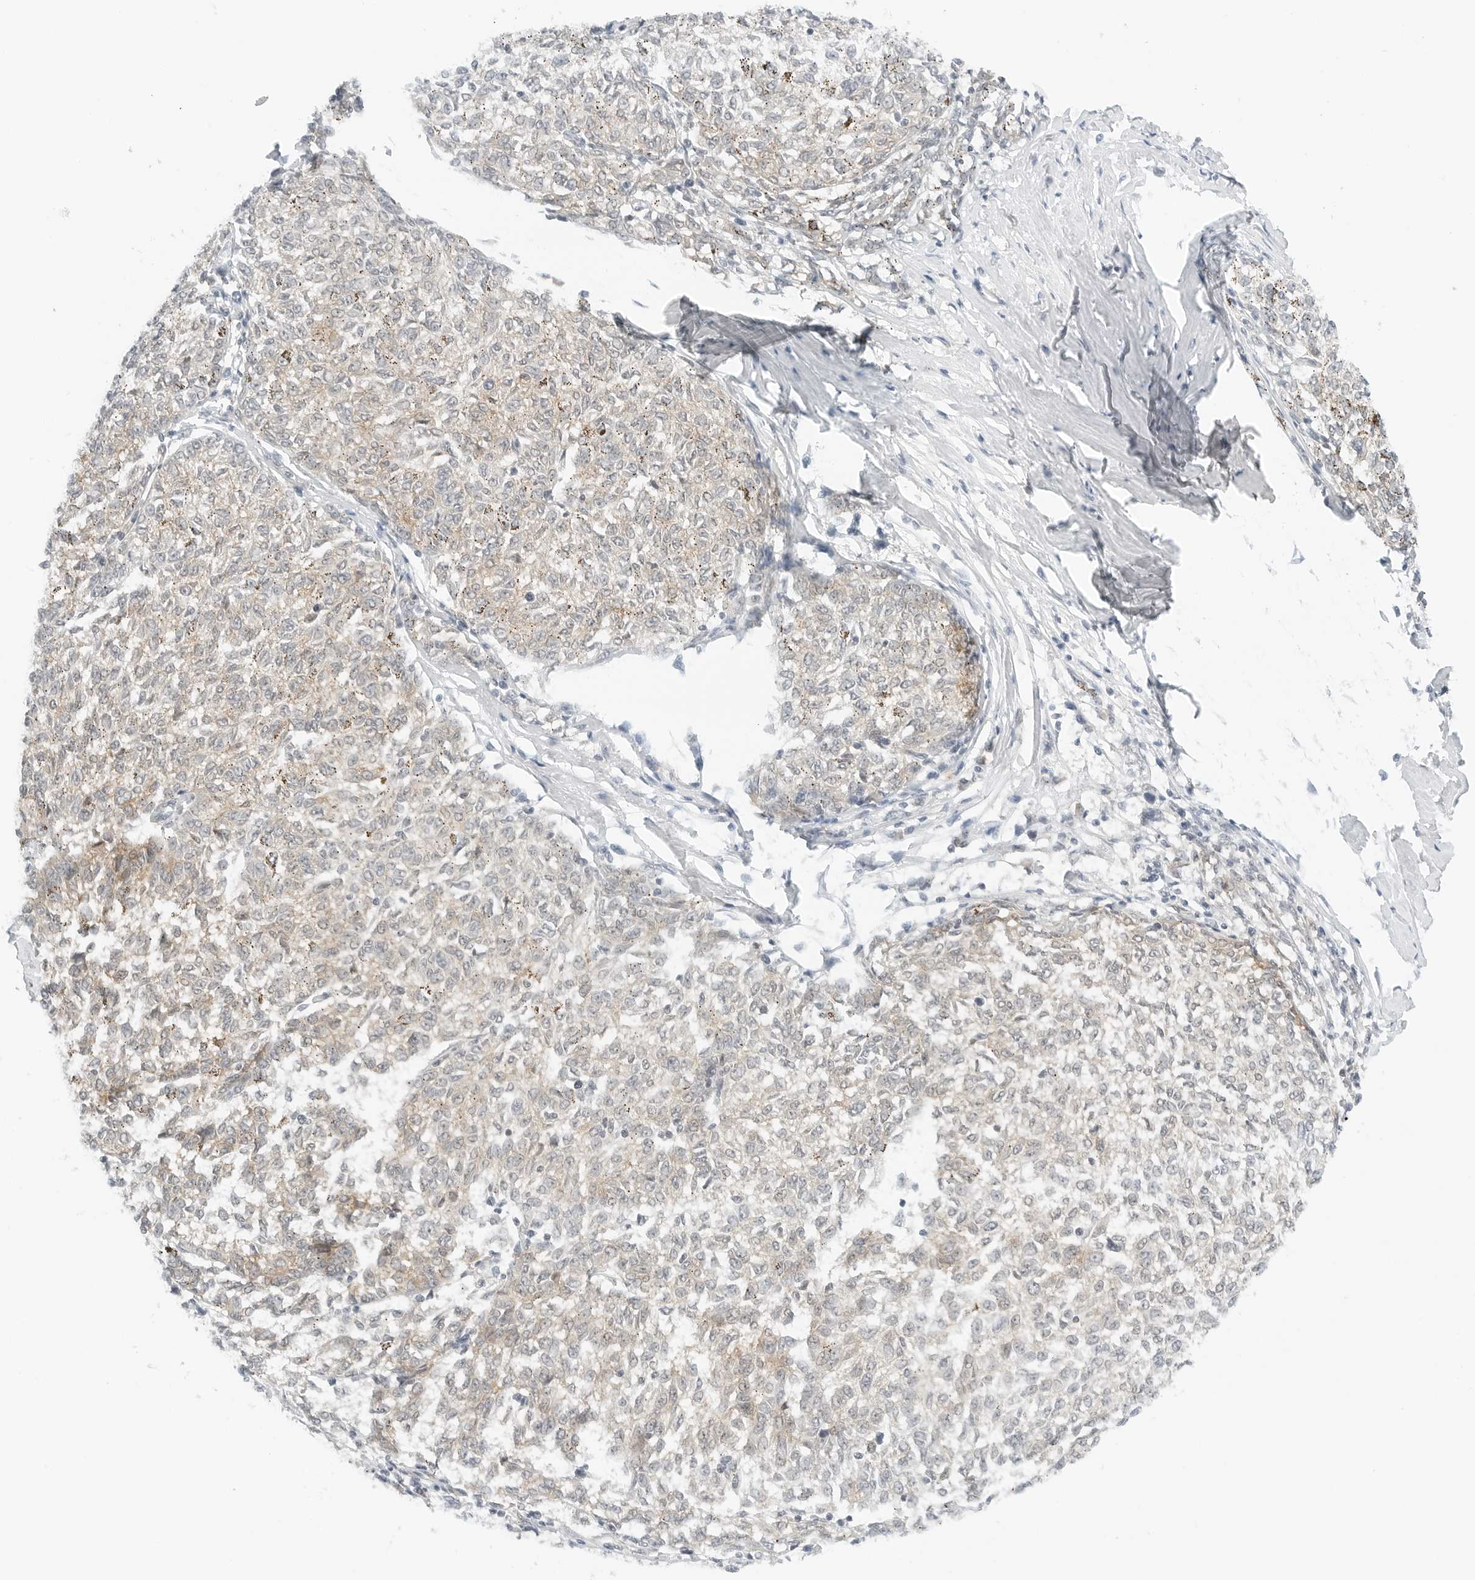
{"staining": {"intensity": "weak", "quantity": "25%-75%", "location": "cytoplasmic/membranous"}, "tissue": "melanoma", "cell_type": "Tumor cells", "image_type": "cancer", "snomed": [{"axis": "morphology", "description": "Malignant melanoma, NOS"}, {"axis": "topography", "description": "Skin"}], "caption": "Tumor cells demonstrate low levels of weak cytoplasmic/membranous staining in approximately 25%-75% of cells in melanoma.", "gene": "NEO1", "patient": {"sex": "female", "age": 72}}